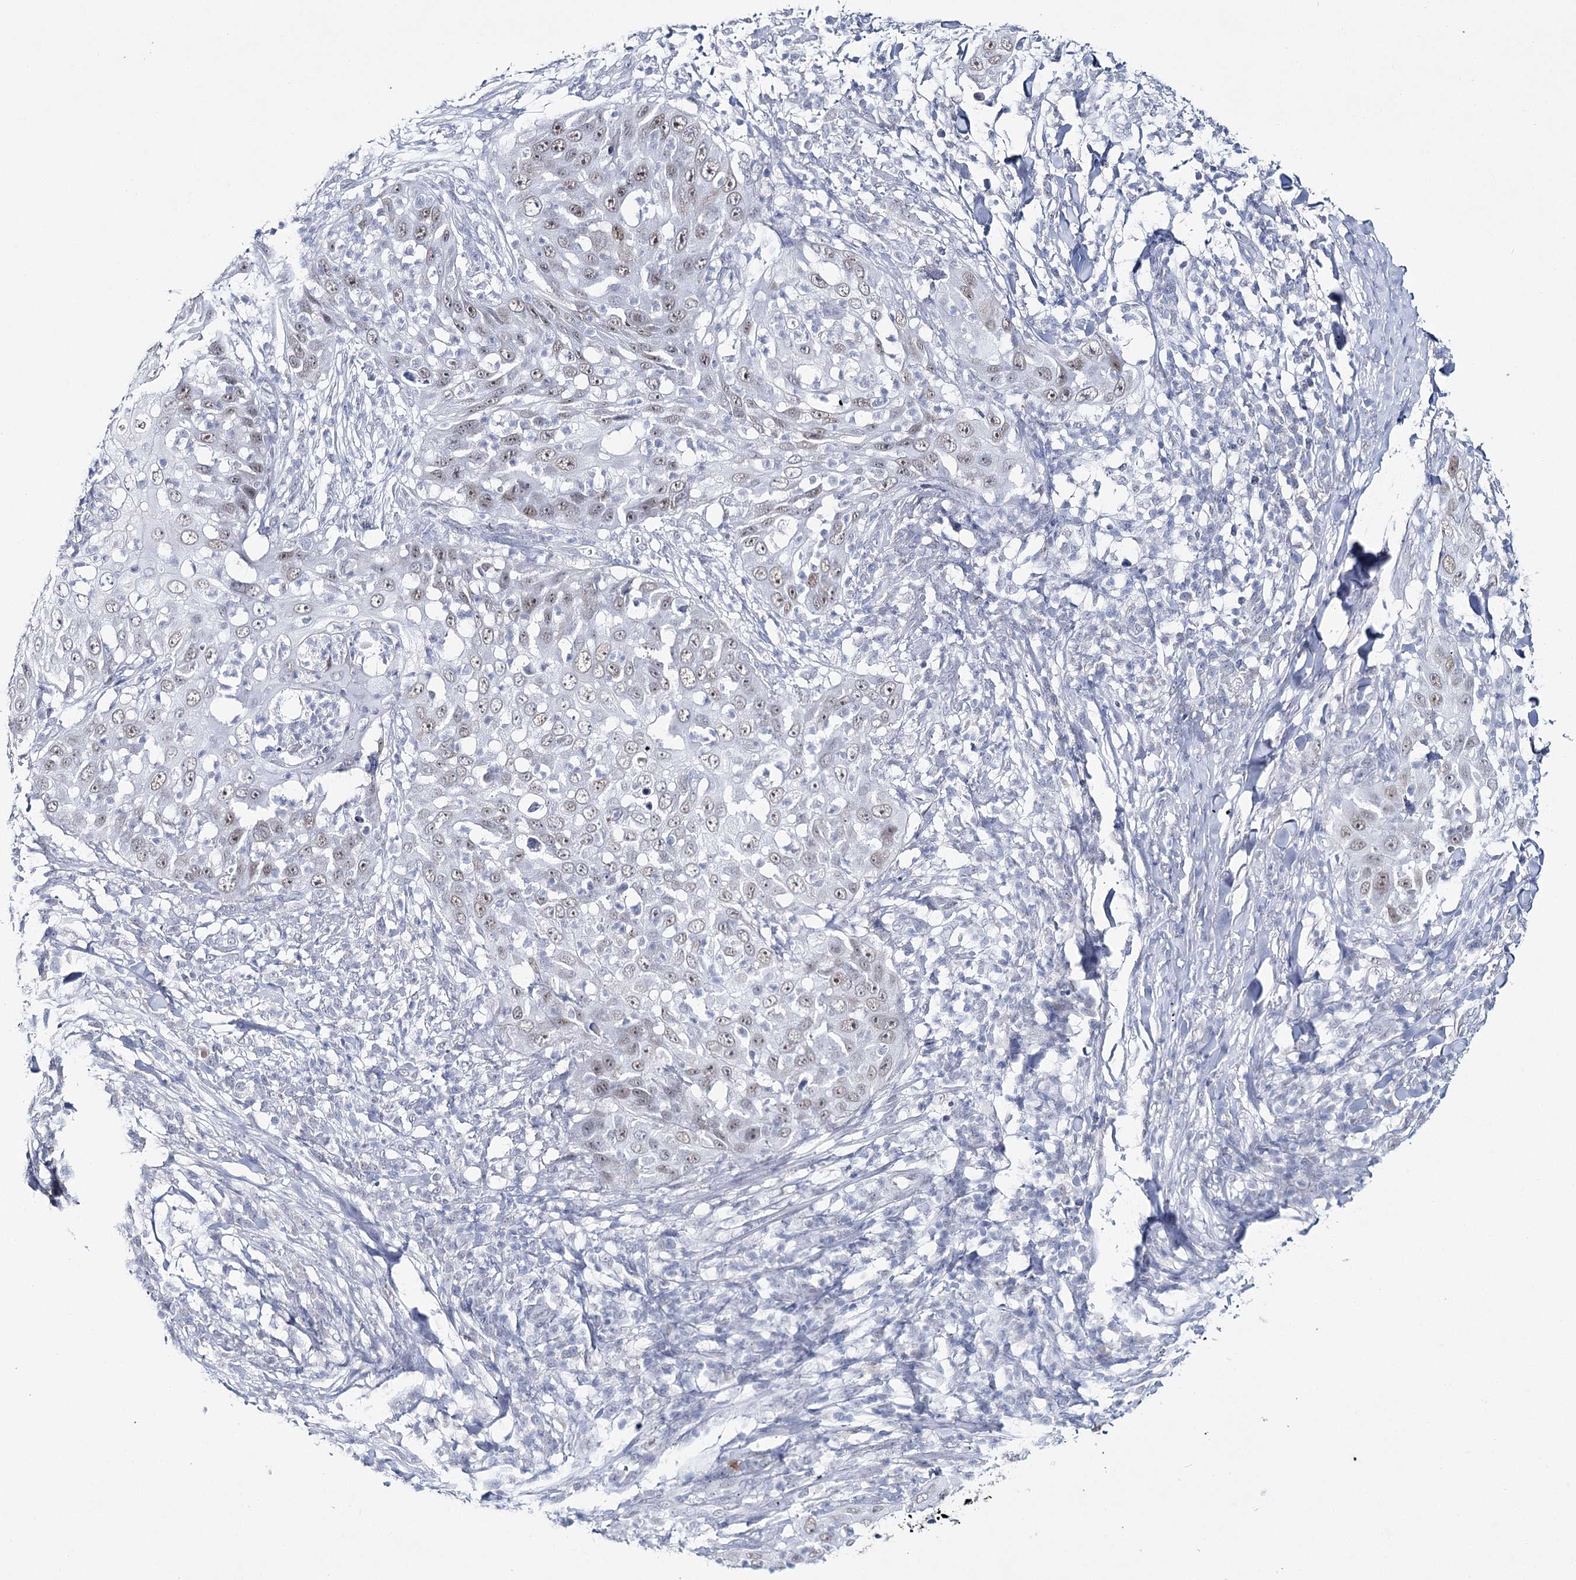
{"staining": {"intensity": "weak", "quantity": ">75%", "location": "nuclear"}, "tissue": "skin cancer", "cell_type": "Tumor cells", "image_type": "cancer", "snomed": [{"axis": "morphology", "description": "Squamous cell carcinoma, NOS"}, {"axis": "topography", "description": "Skin"}], "caption": "Immunohistochemical staining of skin cancer (squamous cell carcinoma) demonstrates weak nuclear protein expression in about >75% of tumor cells.", "gene": "ZC3H8", "patient": {"sex": "female", "age": 44}}